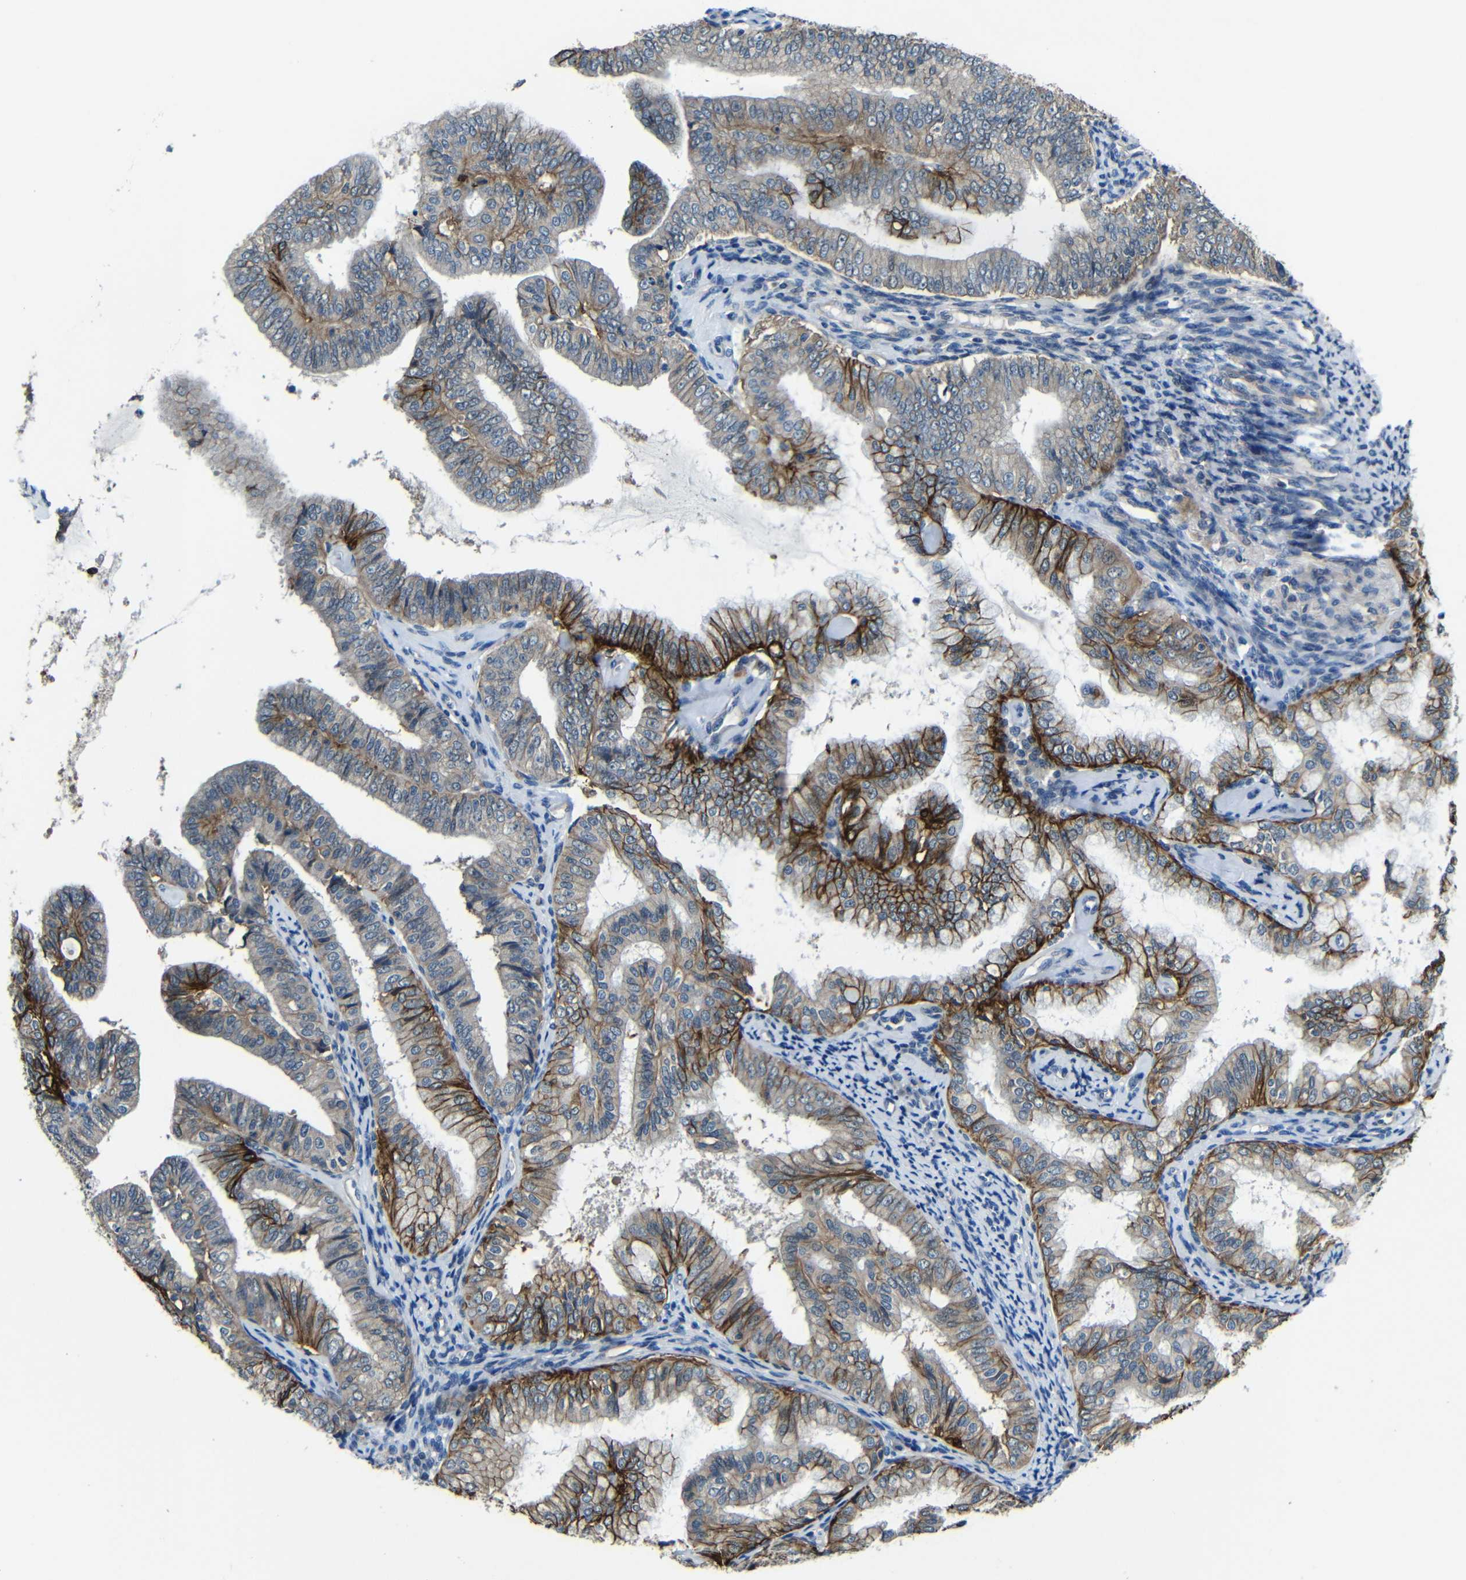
{"staining": {"intensity": "strong", "quantity": "25%-75%", "location": "cytoplasmic/membranous"}, "tissue": "endometrial cancer", "cell_type": "Tumor cells", "image_type": "cancer", "snomed": [{"axis": "morphology", "description": "Adenocarcinoma, NOS"}, {"axis": "topography", "description": "Endometrium"}], "caption": "Endometrial cancer stained with a protein marker reveals strong staining in tumor cells.", "gene": "ZNF90", "patient": {"sex": "female", "age": 63}}